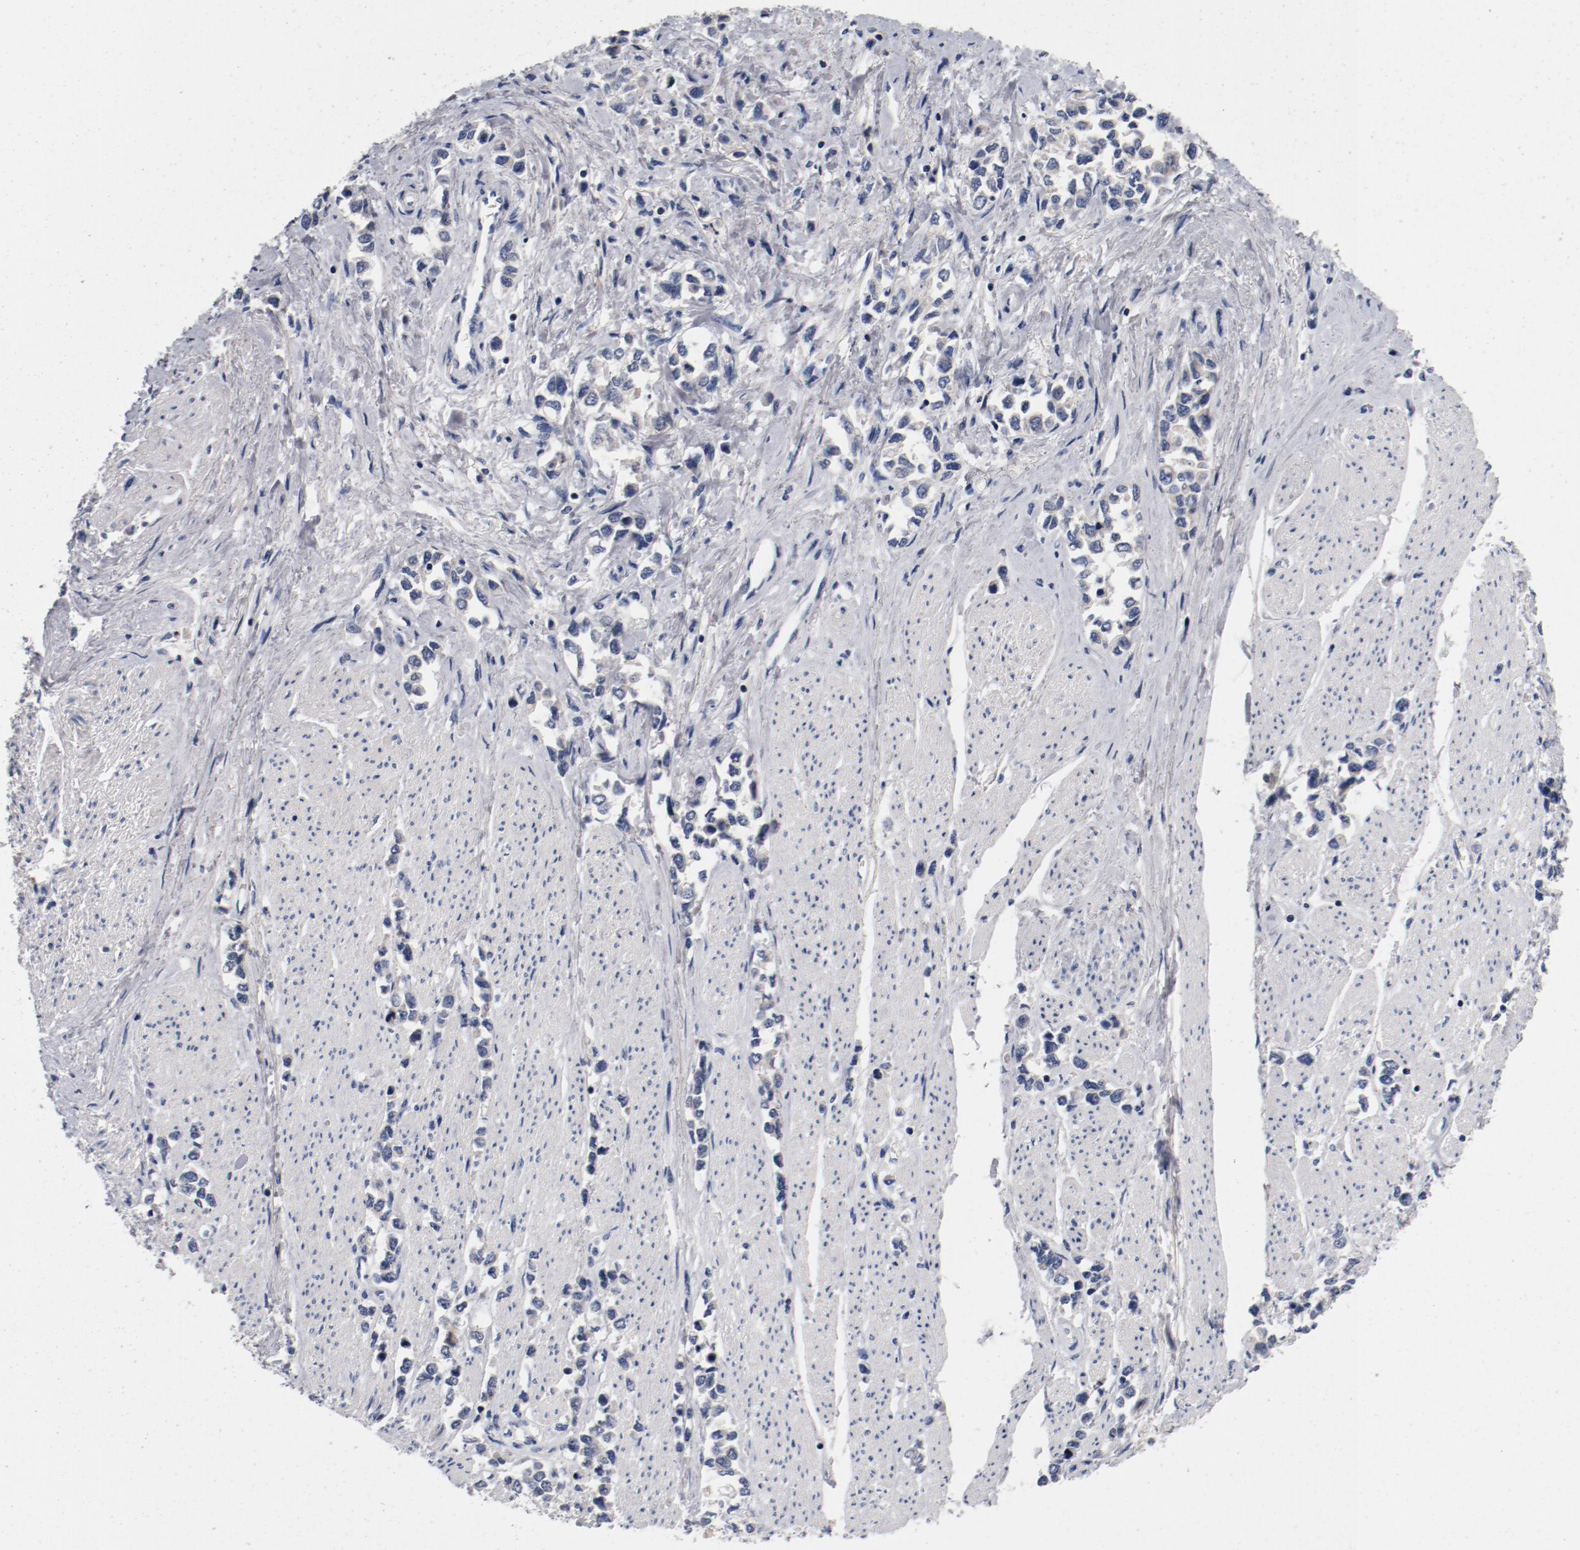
{"staining": {"intensity": "negative", "quantity": "none", "location": "none"}, "tissue": "stomach cancer", "cell_type": "Tumor cells", "image_type": "cancer", "snomed": [{"axis": "morphology", "description": "Adenocarcinoma, NOS"}, {"axis": "topography", "description": "Stomach, upper"}], "caption": "Immunohistochemistry (IHC) micrograph of human stomach adenocarcinoma stained for a protein (brown), which shows no positivity in tumor cells.", "gene": "PIM1", "patient": {"sex": "male", "age": 76}}